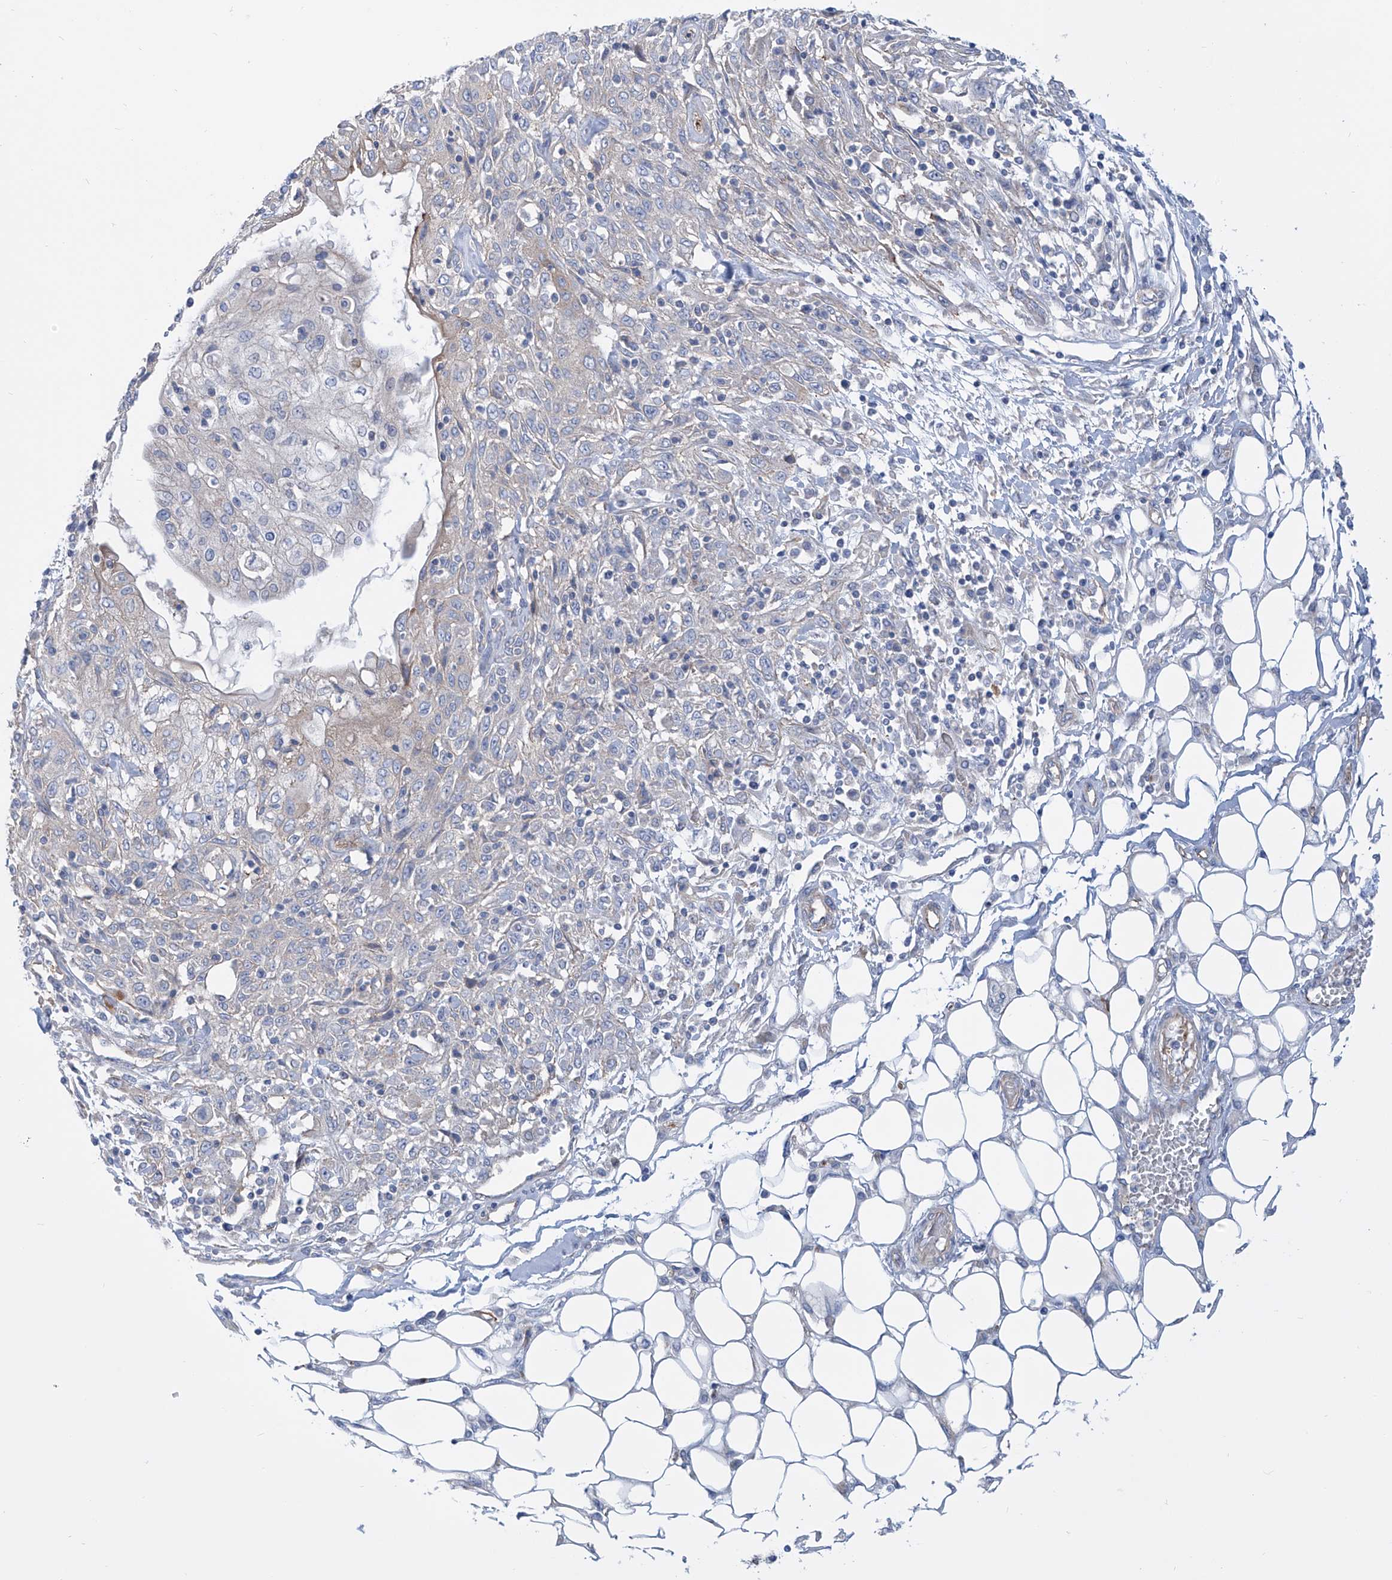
{"staining": {"intensity": "negative", "quantity": "none", "location": "none"}, "tissue": "skin cancer", "cell_type": "Tumor cells", "image_type": "cancer", "snomed": [{"axis": "morphology", "description": "Squamous cell carcinoma, NOS"}, {"axis": "morphology", "description": "Squamous cell carcinoma, metastatic, NOS"}, {"axis": "topography", "description": "Skin"}, {"axis": "topography", "description": "Lymph node"}], "caption": "Protein analysis of skin cancer displays no significant staining in tumor cells.", "gene": "TMEM209", "patient": {"sex": "male", "age": 75}}